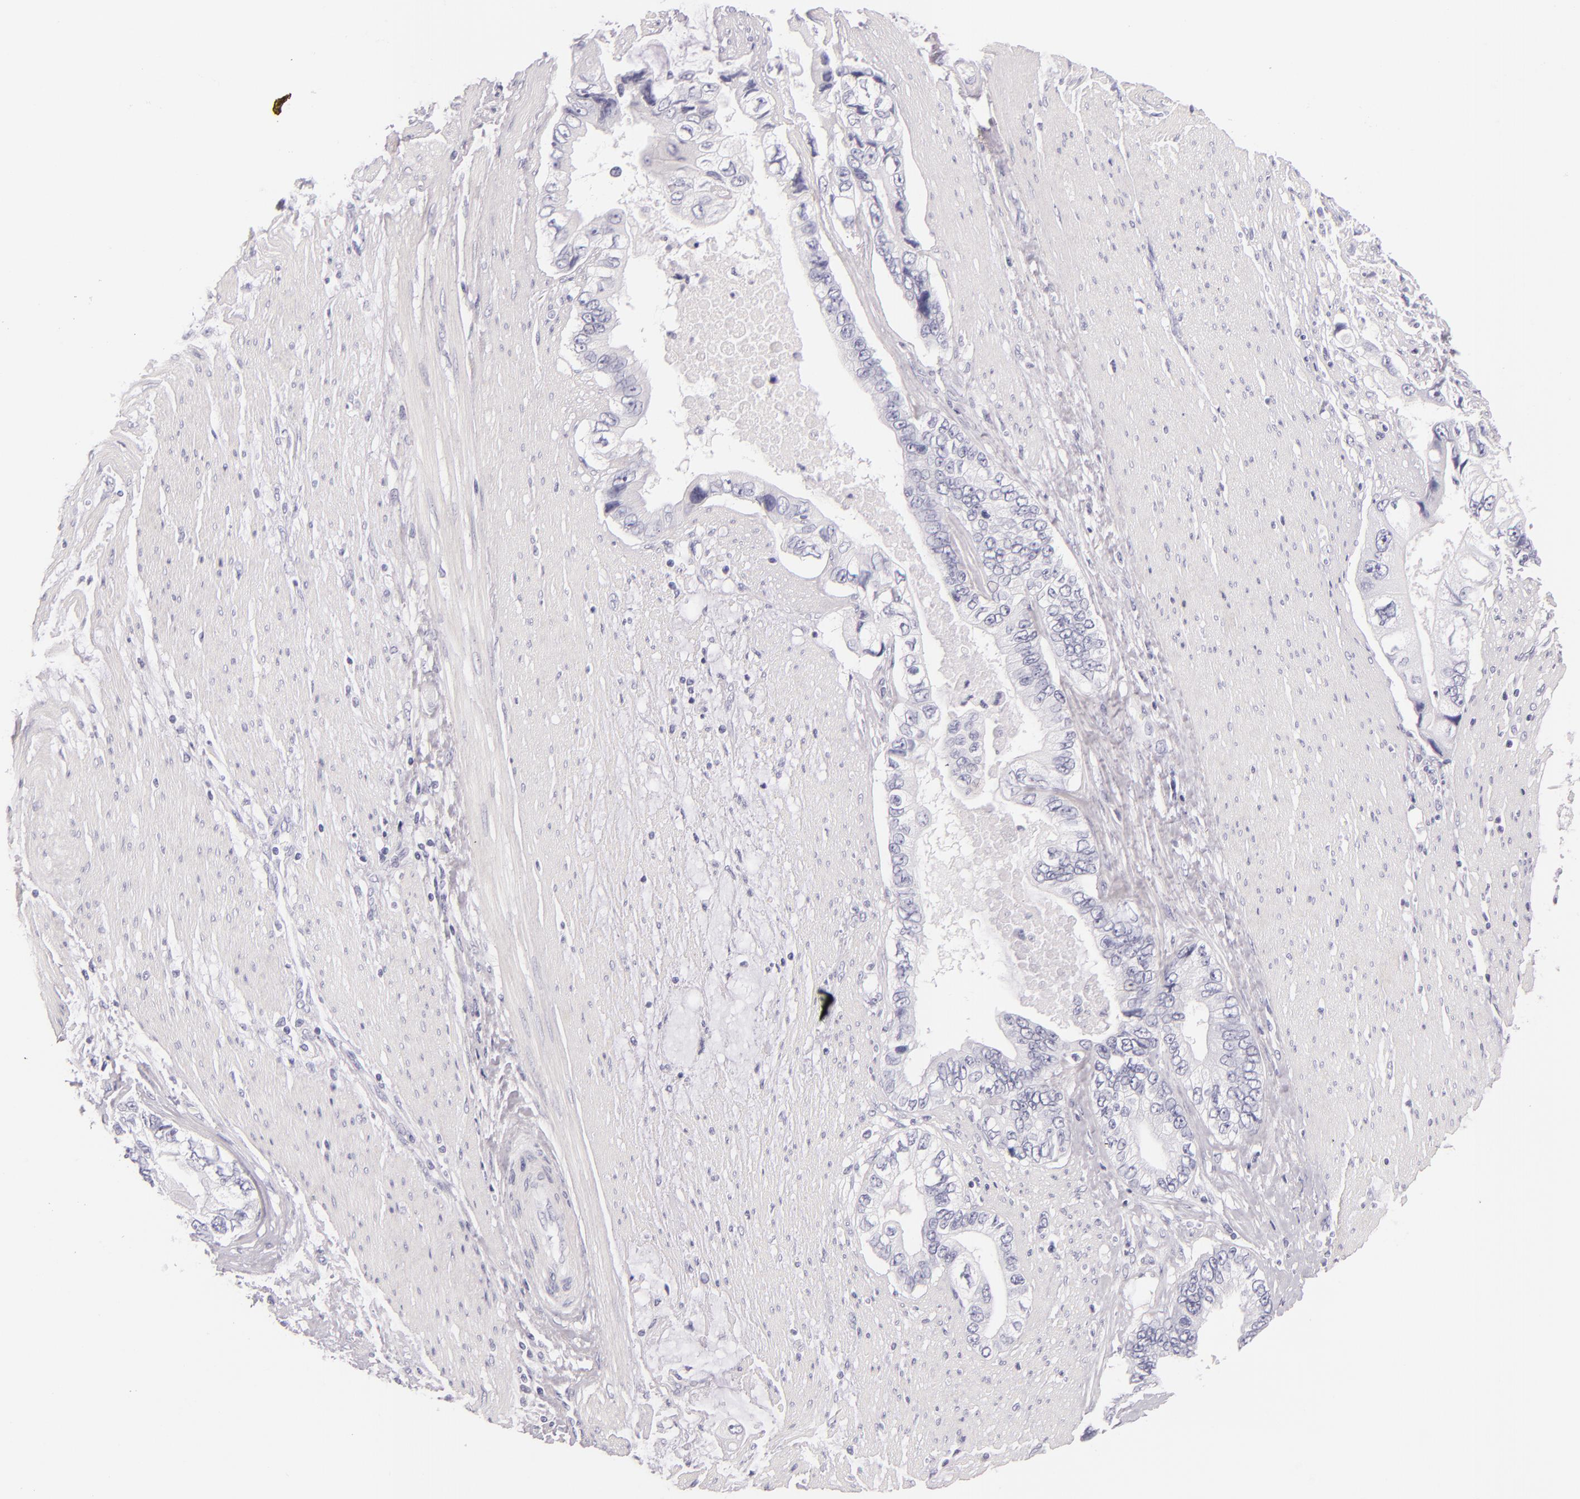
{"staining": {"intensity": "negative", "quantity": "none", "location": "none"}, "tissue": "pancreatic cancer", "cell_type": "Tumor cells", "image_type": "cancer", "snomed": [{"axis": "morphology", "description": "Adenocarcinoma, NOS"}, {"axis": "topography", "description": "Pancreas"}, {"axis": "topography", "description": "Stomach, upper"}], "caption": "The IHC photomicrograph has no significant staining in tumor cells of pancreatic adenocarcinoma tissue.", "gene": "INA", "patient": {"sex": "male", "age": 77}}